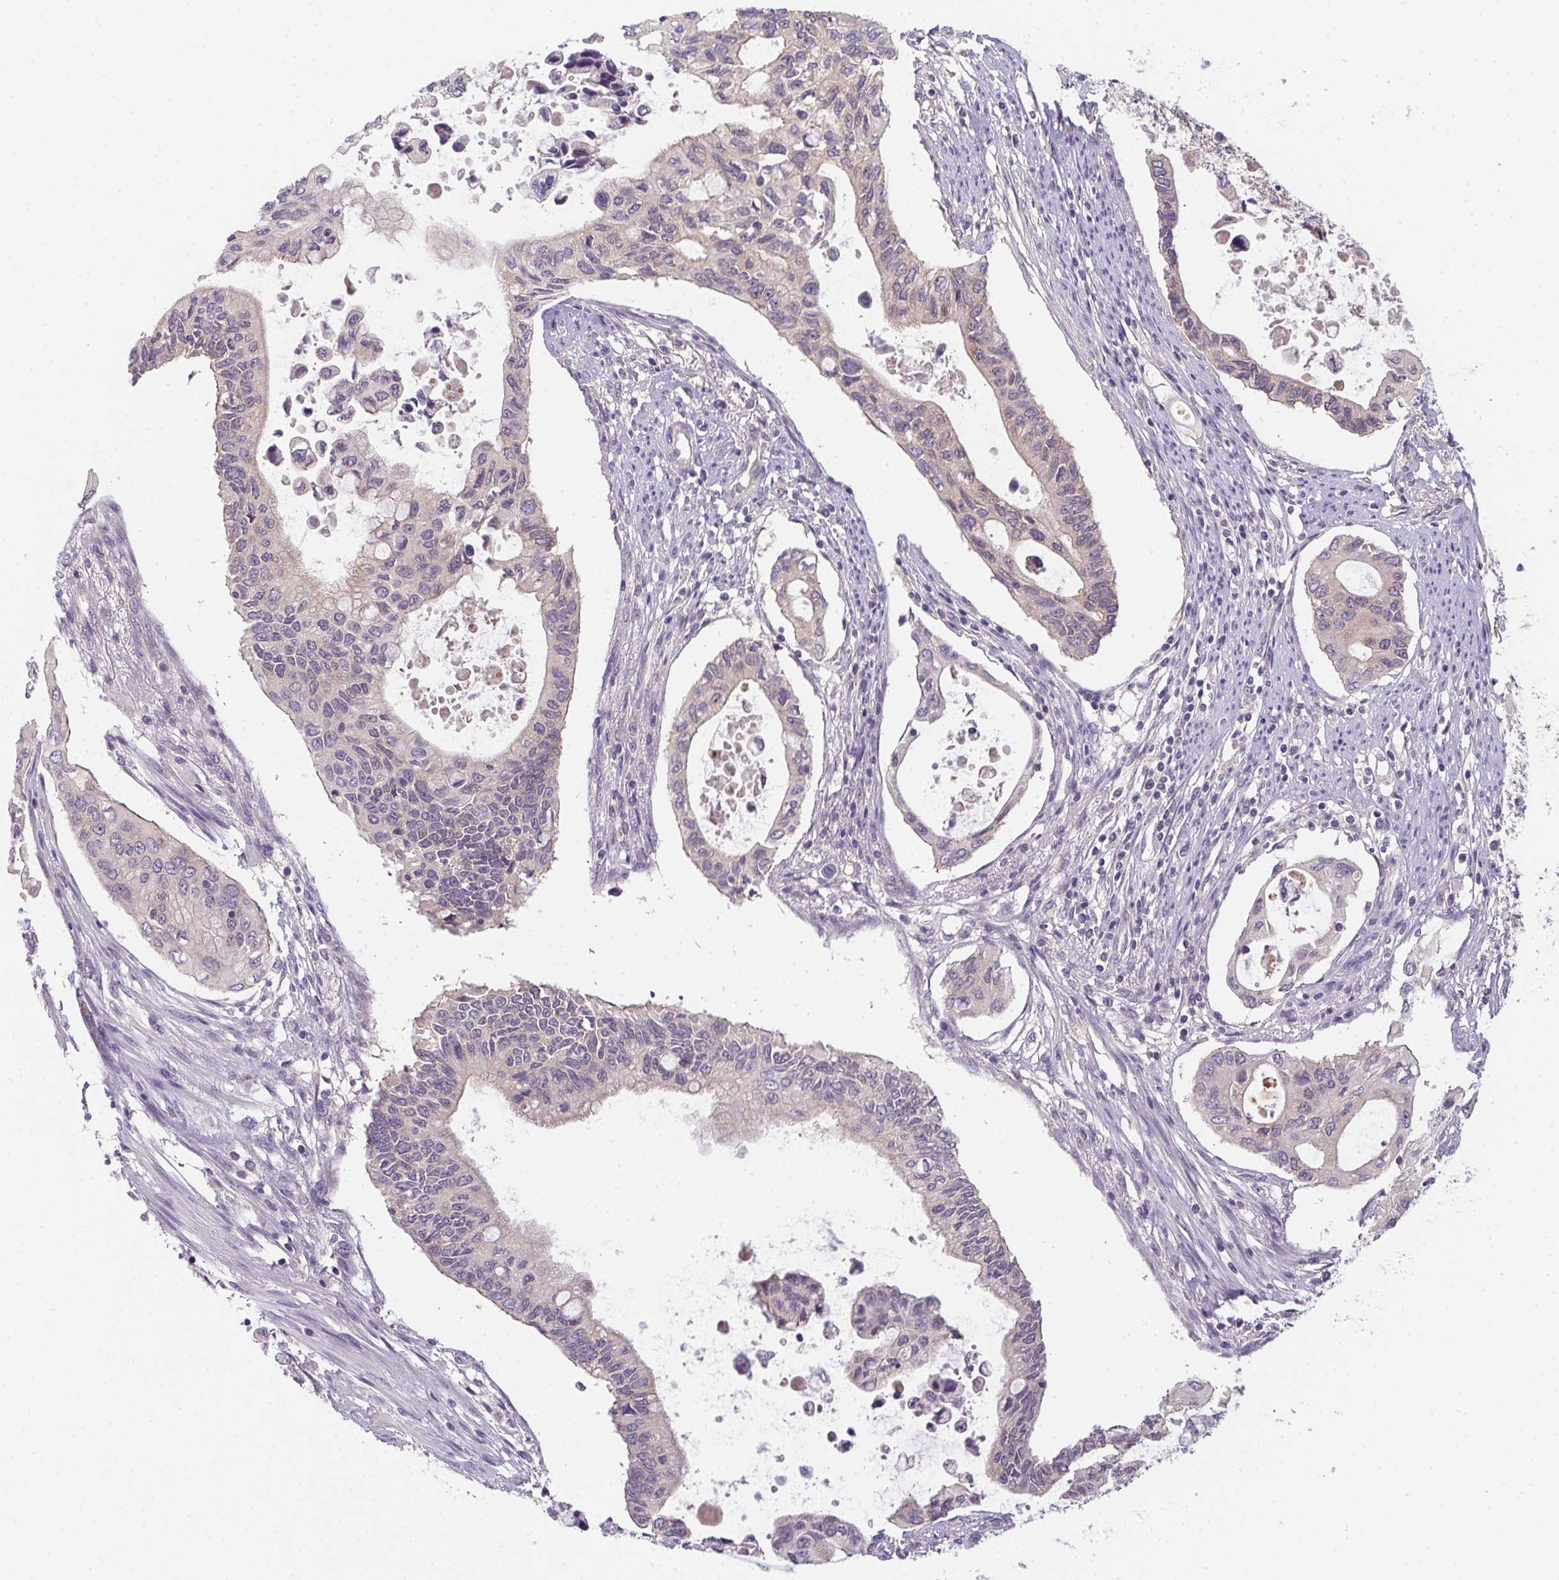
{"staining": {"intensity": "negative", "quantity": "none", "location": "none"}, "tissue": "pancreatic cancer", "cell_type": "Tumor cells", "image_type": "cancer", "snomed": [{"axis": "morphology", "description": "Adenocarcinoma, NOS"}, {"axis": "topography", "description": "Pancreas"}], "caption": "The photomicrograph demonstrates no staining of tumor cells in pancreatic adenocarcinoma.", "gene": "PRKAA1", "patient": {"sex": "female", "age": 63}}